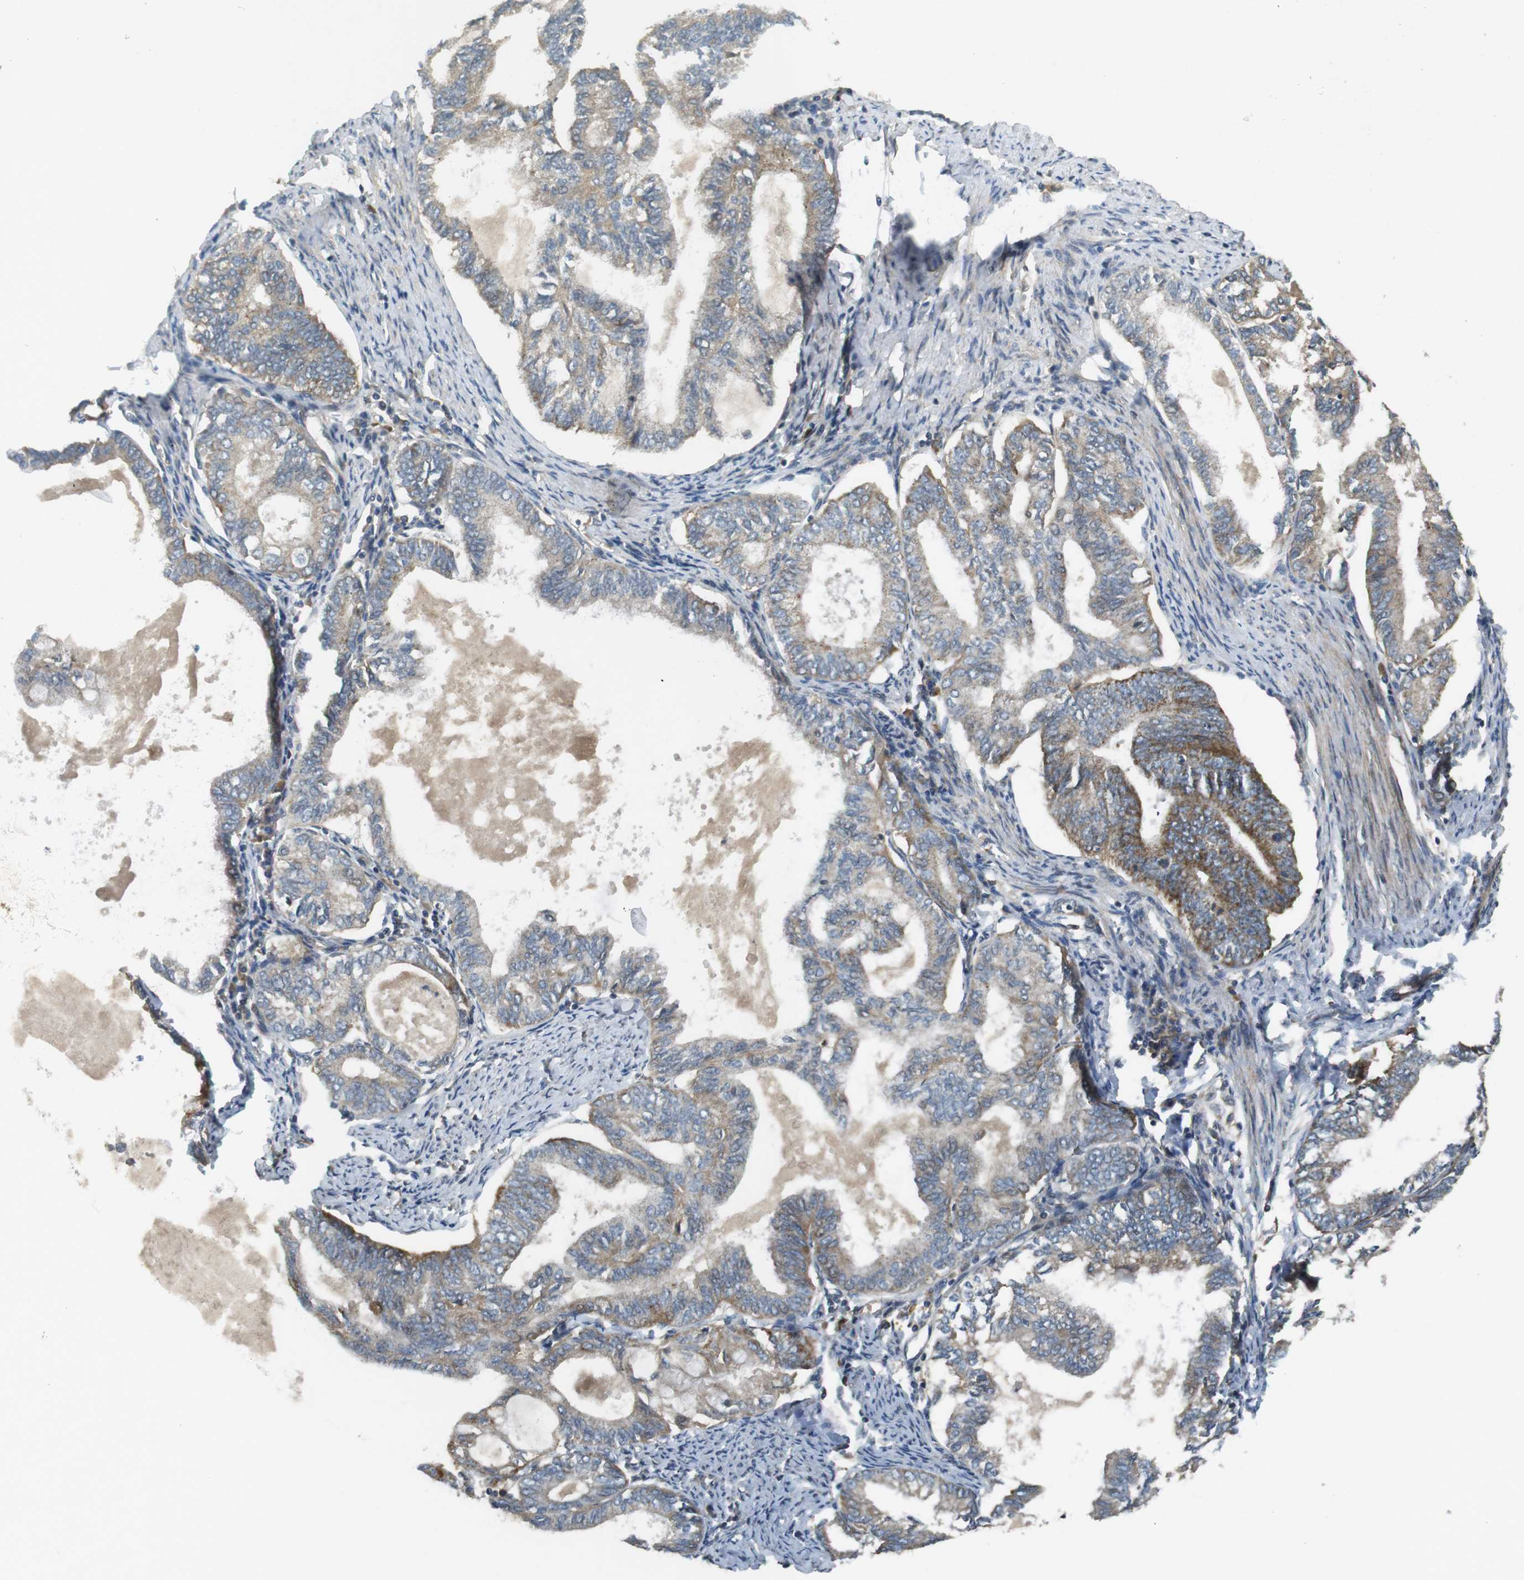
{"staining": {"intensity": "moderate", "quantity": "25%-75%", "location": "cytoplasmic/membranous"}, "tissue": "endometrial cancer", "cell_type": "Tumor cells", "image_type": "cancer", "snomed": [{"axis": "morphology", "description": "Adenocarcinoma, NOS"}, {"axis": "topography", "description": "Endometrium"}], "caption": "Endometrial cancer (adenocarcinoma) stained with immunohistochemistry exhibits moderate cytoplasmic/membranous positivity in approximately 25%-75% of tumor cells.", "gene": "IFFO2", "patient": {"sex": "female", "age": 86}}